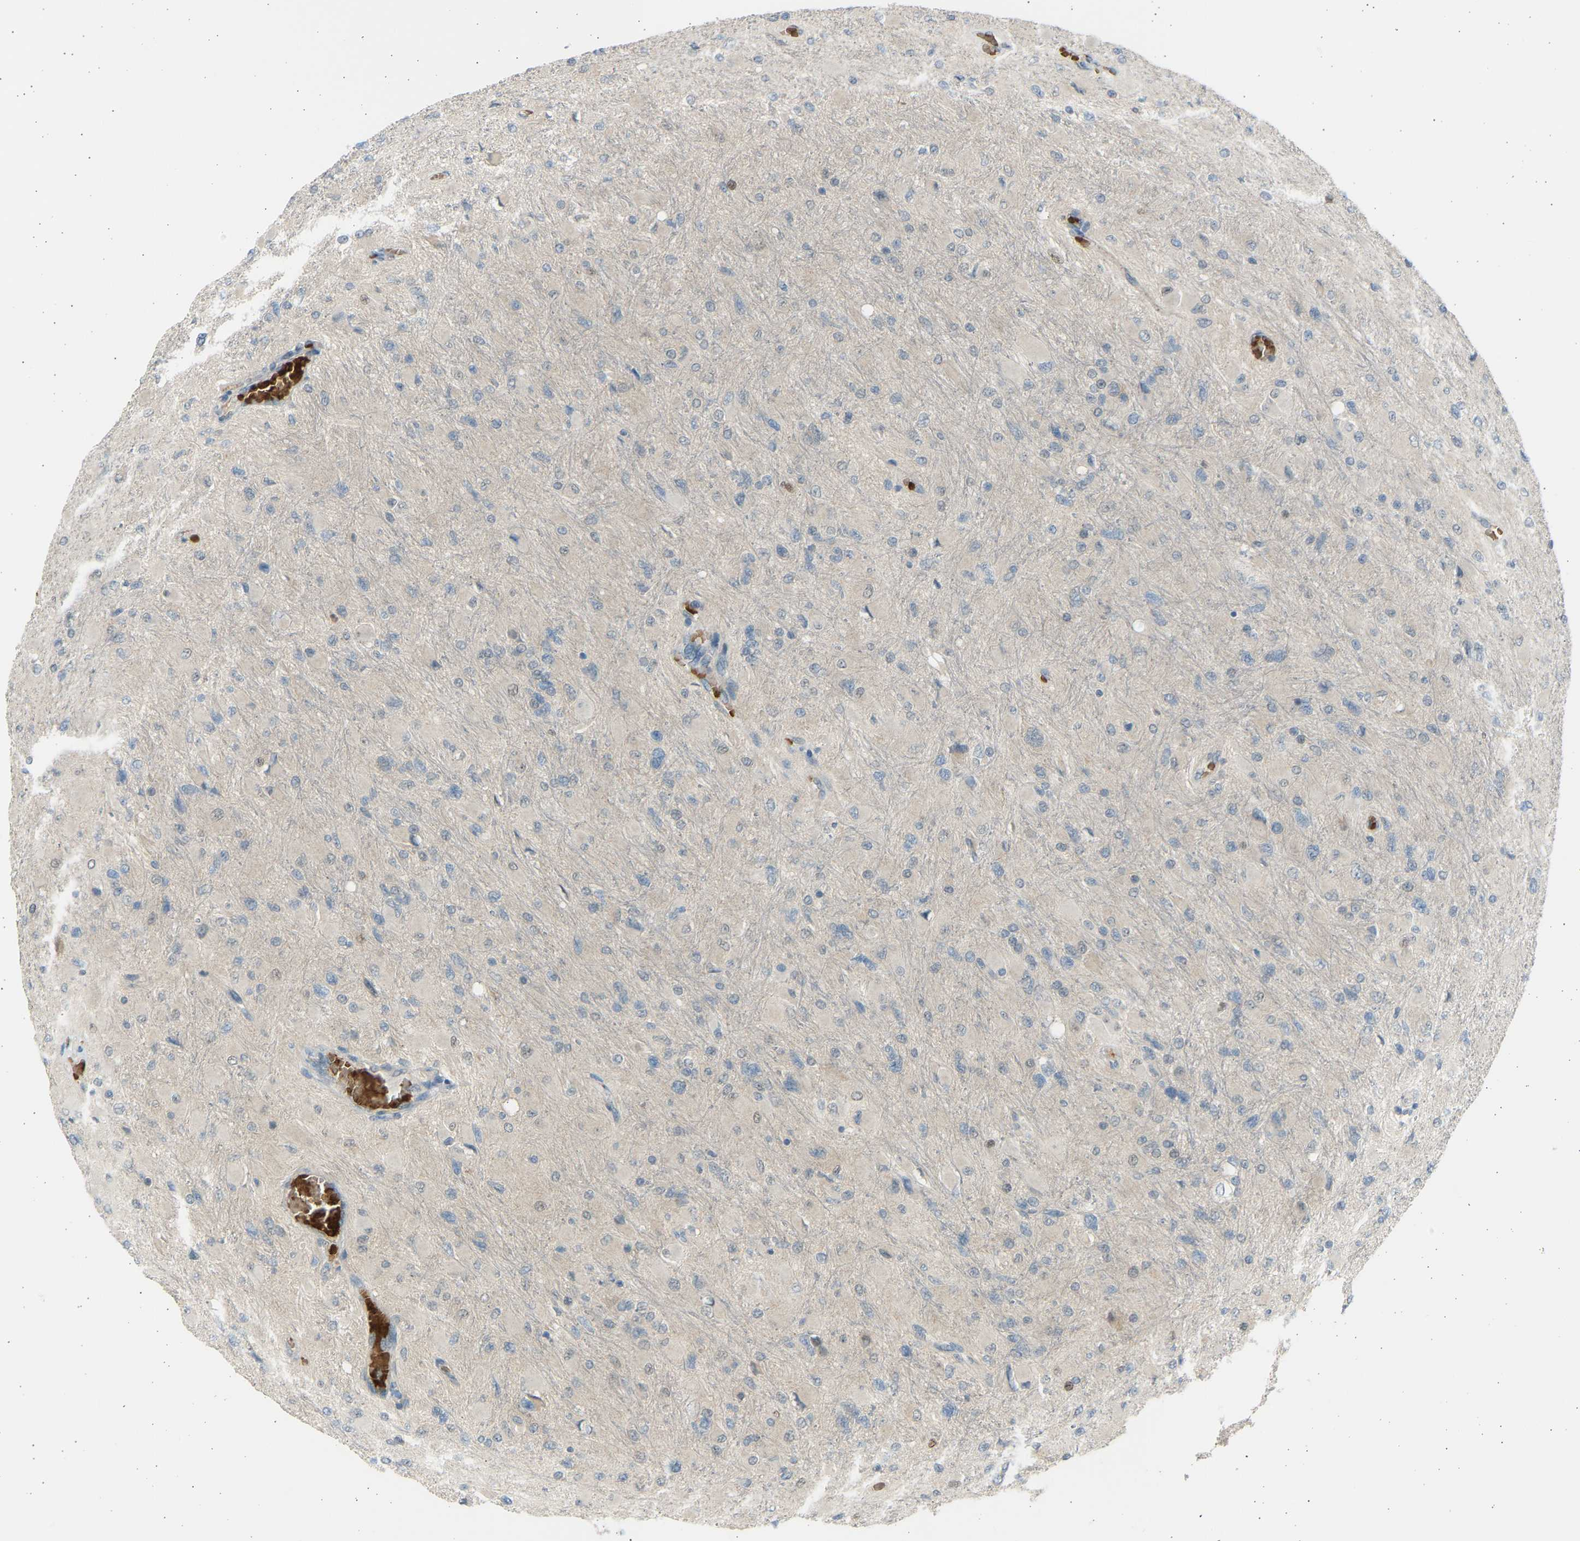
{"staining": {"intensity": "negative", "quantity": "none", "location": "none"}, "tissue": "glioma", "cell_type": "Tumor cells", "image_type": "cancer", "snomed": [{"axis": "morphology", "description": "Glioma, malignant, High grade"}, {"axis": "topography", "description": "Cerebral cortex"}], "caption": "A high-resolution micrograph shows immunohistochemistry (IHC) staining of glioma, which exhibits no significant expression in tumor cells.", "gene": "BIRC2", "patient": {"sex": "female", "age": 36}}